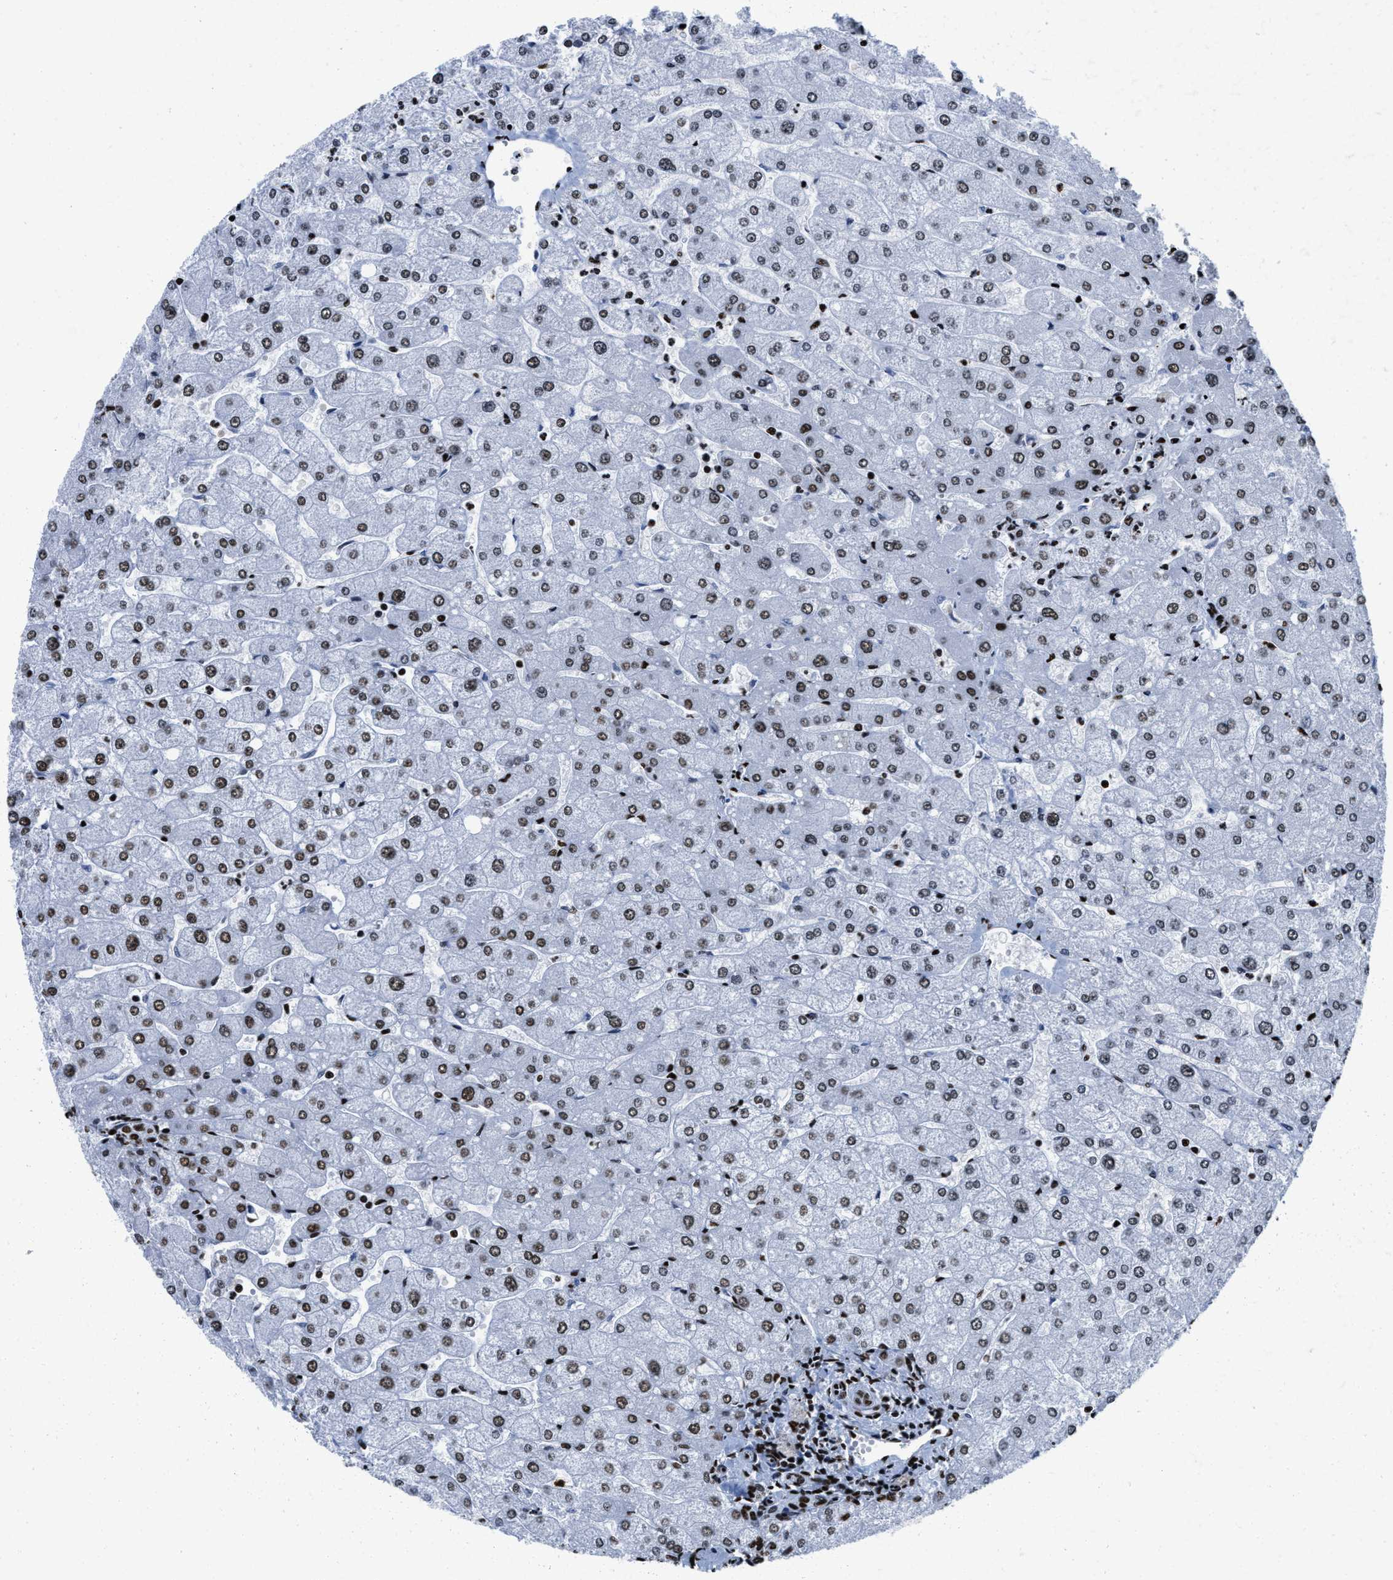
{"staining": {"intensity": "moderate", "quantity": ">75%", "location": "nuclear"}, "tissue": "liver", "cell_type": "Cholangiocytes", "image_type": "normal", "snomed": [{"axis": "morphology", "description": "Normal tissue, NOS"}, {"axis": "topography", "description": "Liver"}], "caption": "Liver stained with a brown dye shows moderate nuclear positive positivity in approximately >75% of cholangiocytes.", "gene": "SMARCC2", "patient": {"sex": "male", "age": 55}}